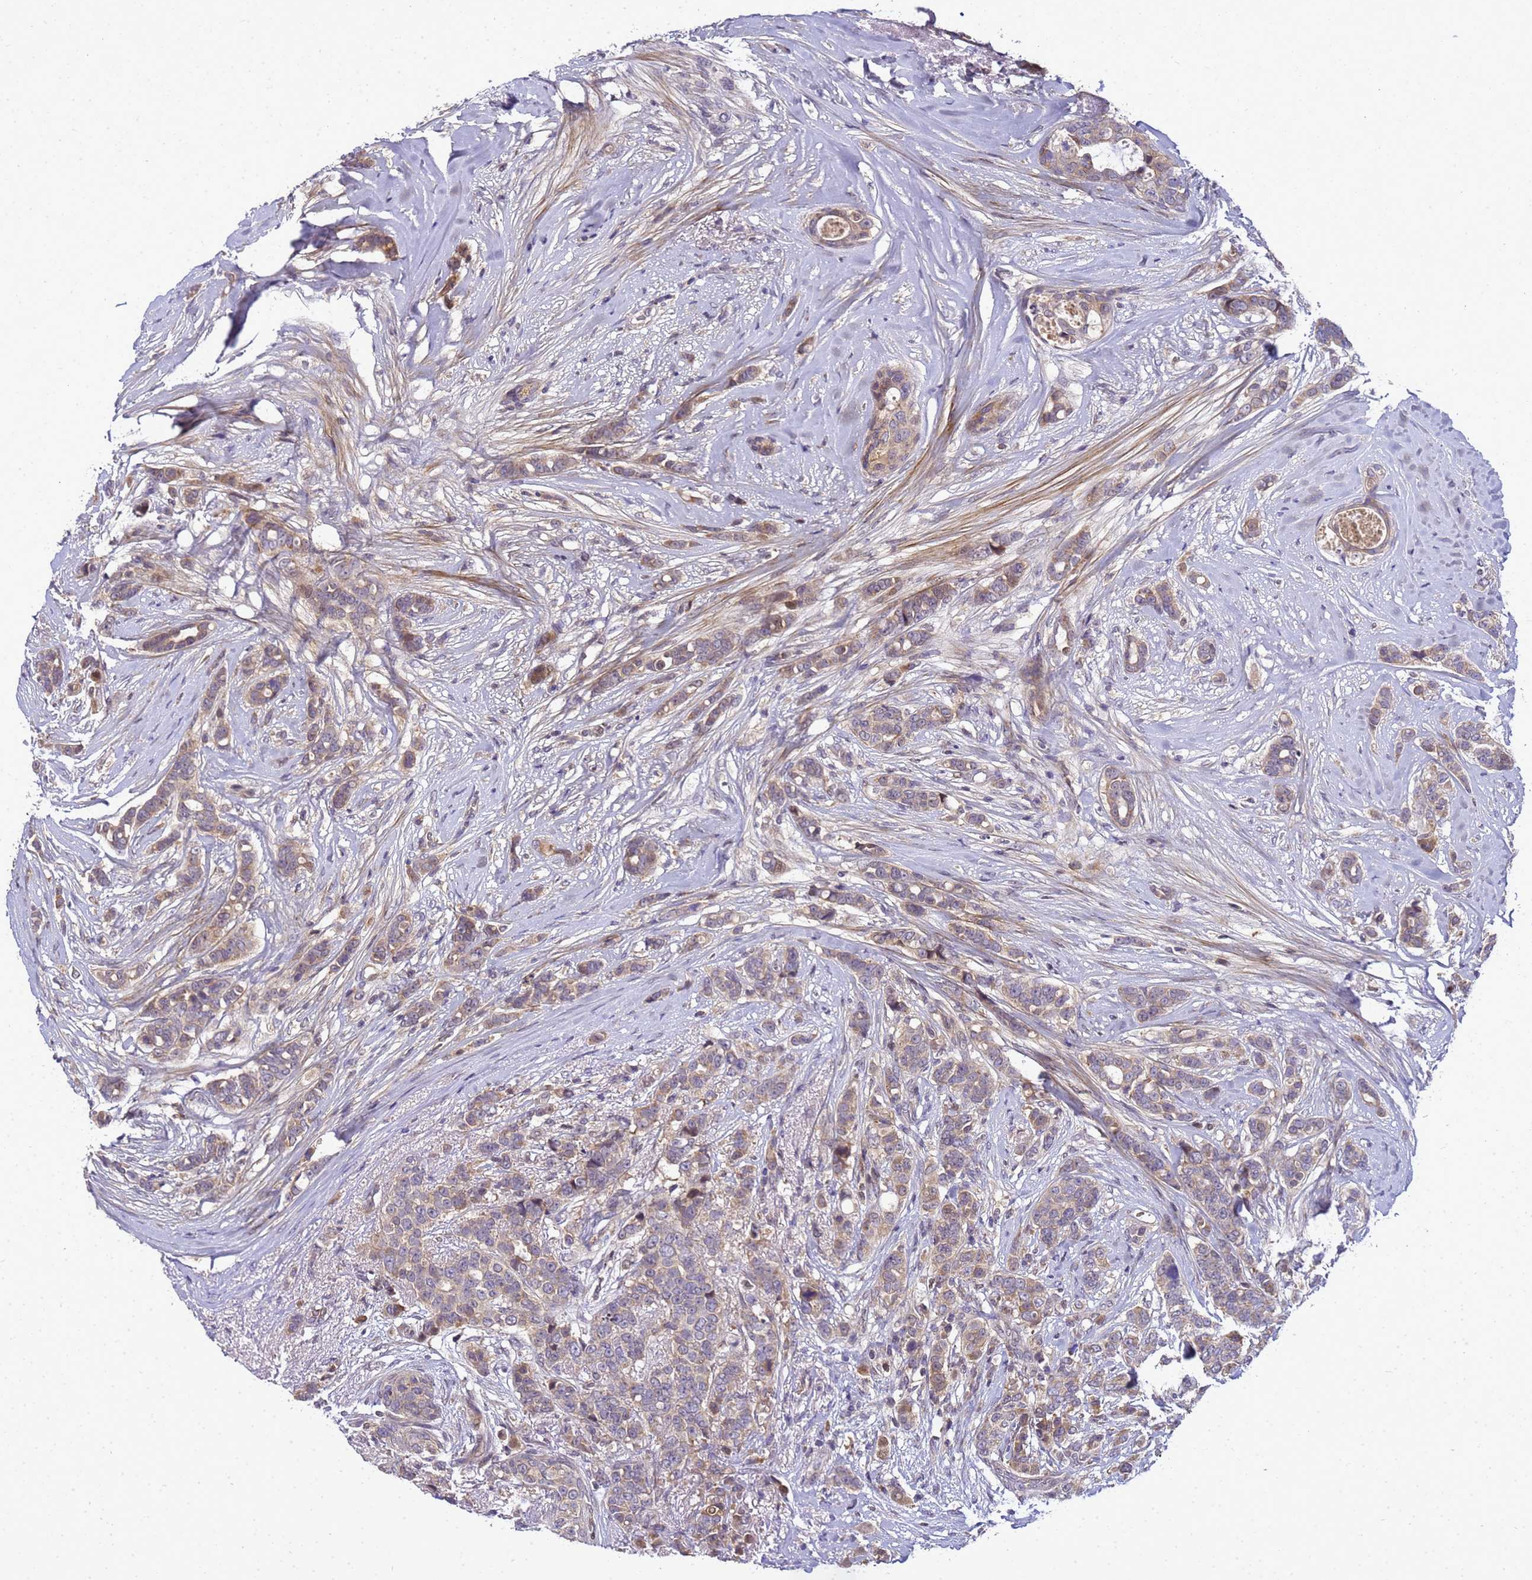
{"staining": {"intensity": "weak", "quantity": "25%-75%", "location": "cytoplasmic/membranous"}, "tissue": "breast cancer", "cell_type": "Tumor cells", "image_type": "cancer", "snomed": [{"axis": "morphology", "description": "Lobular carcinoma"}, {"axis": "topography", "description": "Breast"}], "caption": "IHC staining of breast cancer, which exhibits low levels of weak cytoplasmic/membranous positivity in approximately 25%-75% of tumor cells indicating weak cytoplasmic/membranous protein expression. The staining was performed using DAB (brown) for protein detection and nuclei were counterstained in hematoxylin (blue).", "gene": "TMEM74B", "patient": {"sex": "female", "age": 51}}